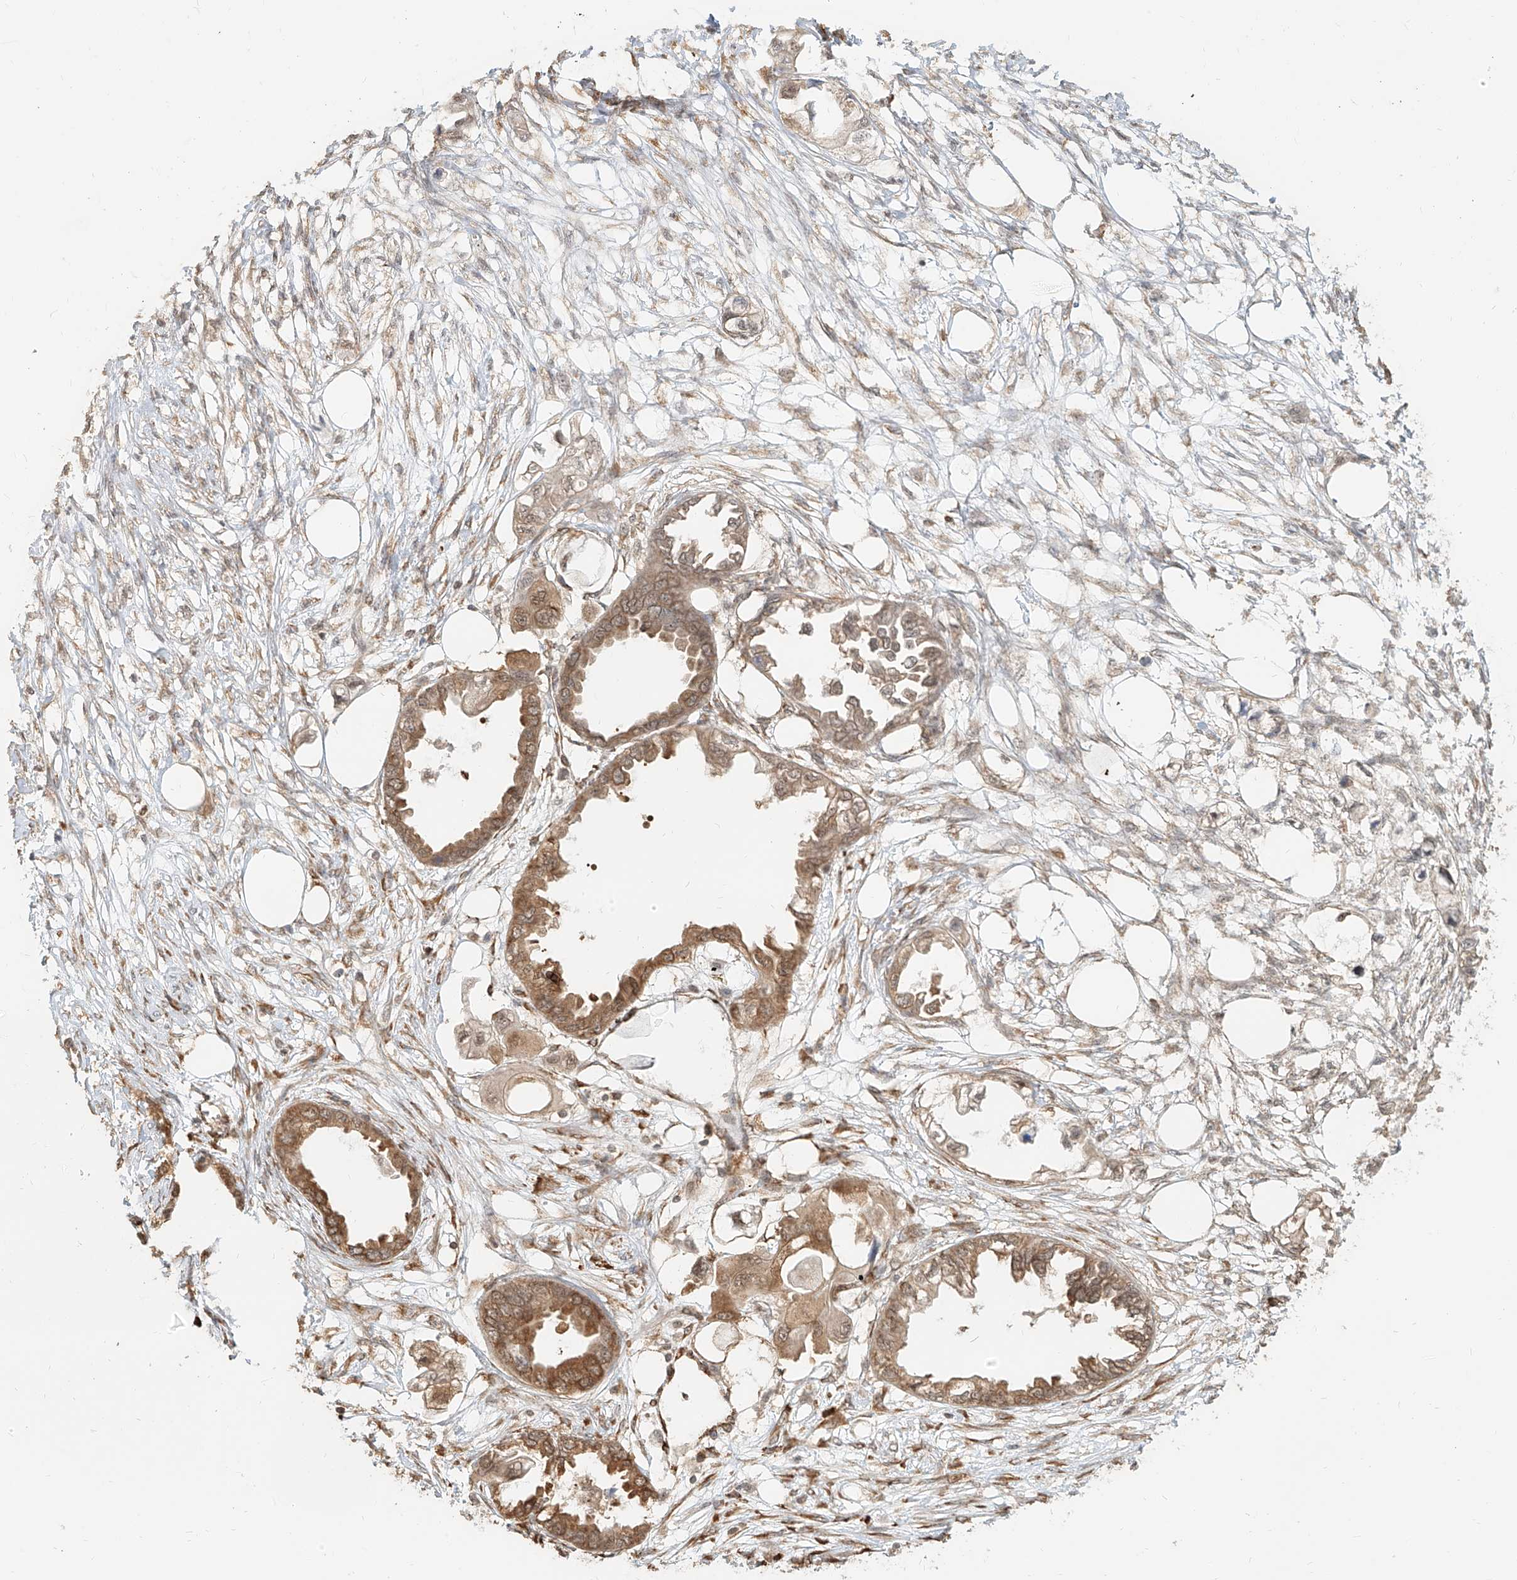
{"staining": {"intensity": "moderate", "quantity": ">75%", "location": "cytoplasmic/membranous"}, "tissue": "endometrial cancer", "cell_type": "Tumor cells", "image_type": "cancer", "snomed": [{"axis": "morphology", "description": "Adenocarcinoma, NOS"}, {"axis": "morphology", "description": "Adenocarcinoma, metastatic, NOS"}, {"axis": "topography", "description": "Adipose tissue"}, {"axis": "topography", "description": "Endometrium"}], "caption": "IHC image of neoplastic tissue: adenocarcinoma (endometrial) stained using immunohistochemistry (IHC) exhibits medium levels of moderate protein expression localized specifically in the cytoplasmic/membranous of tumor cells, appearing as a cytoplasmic/membranous brown color.", "gene": "UBE2K", "patient": {"sex": "female", "age": 67}}